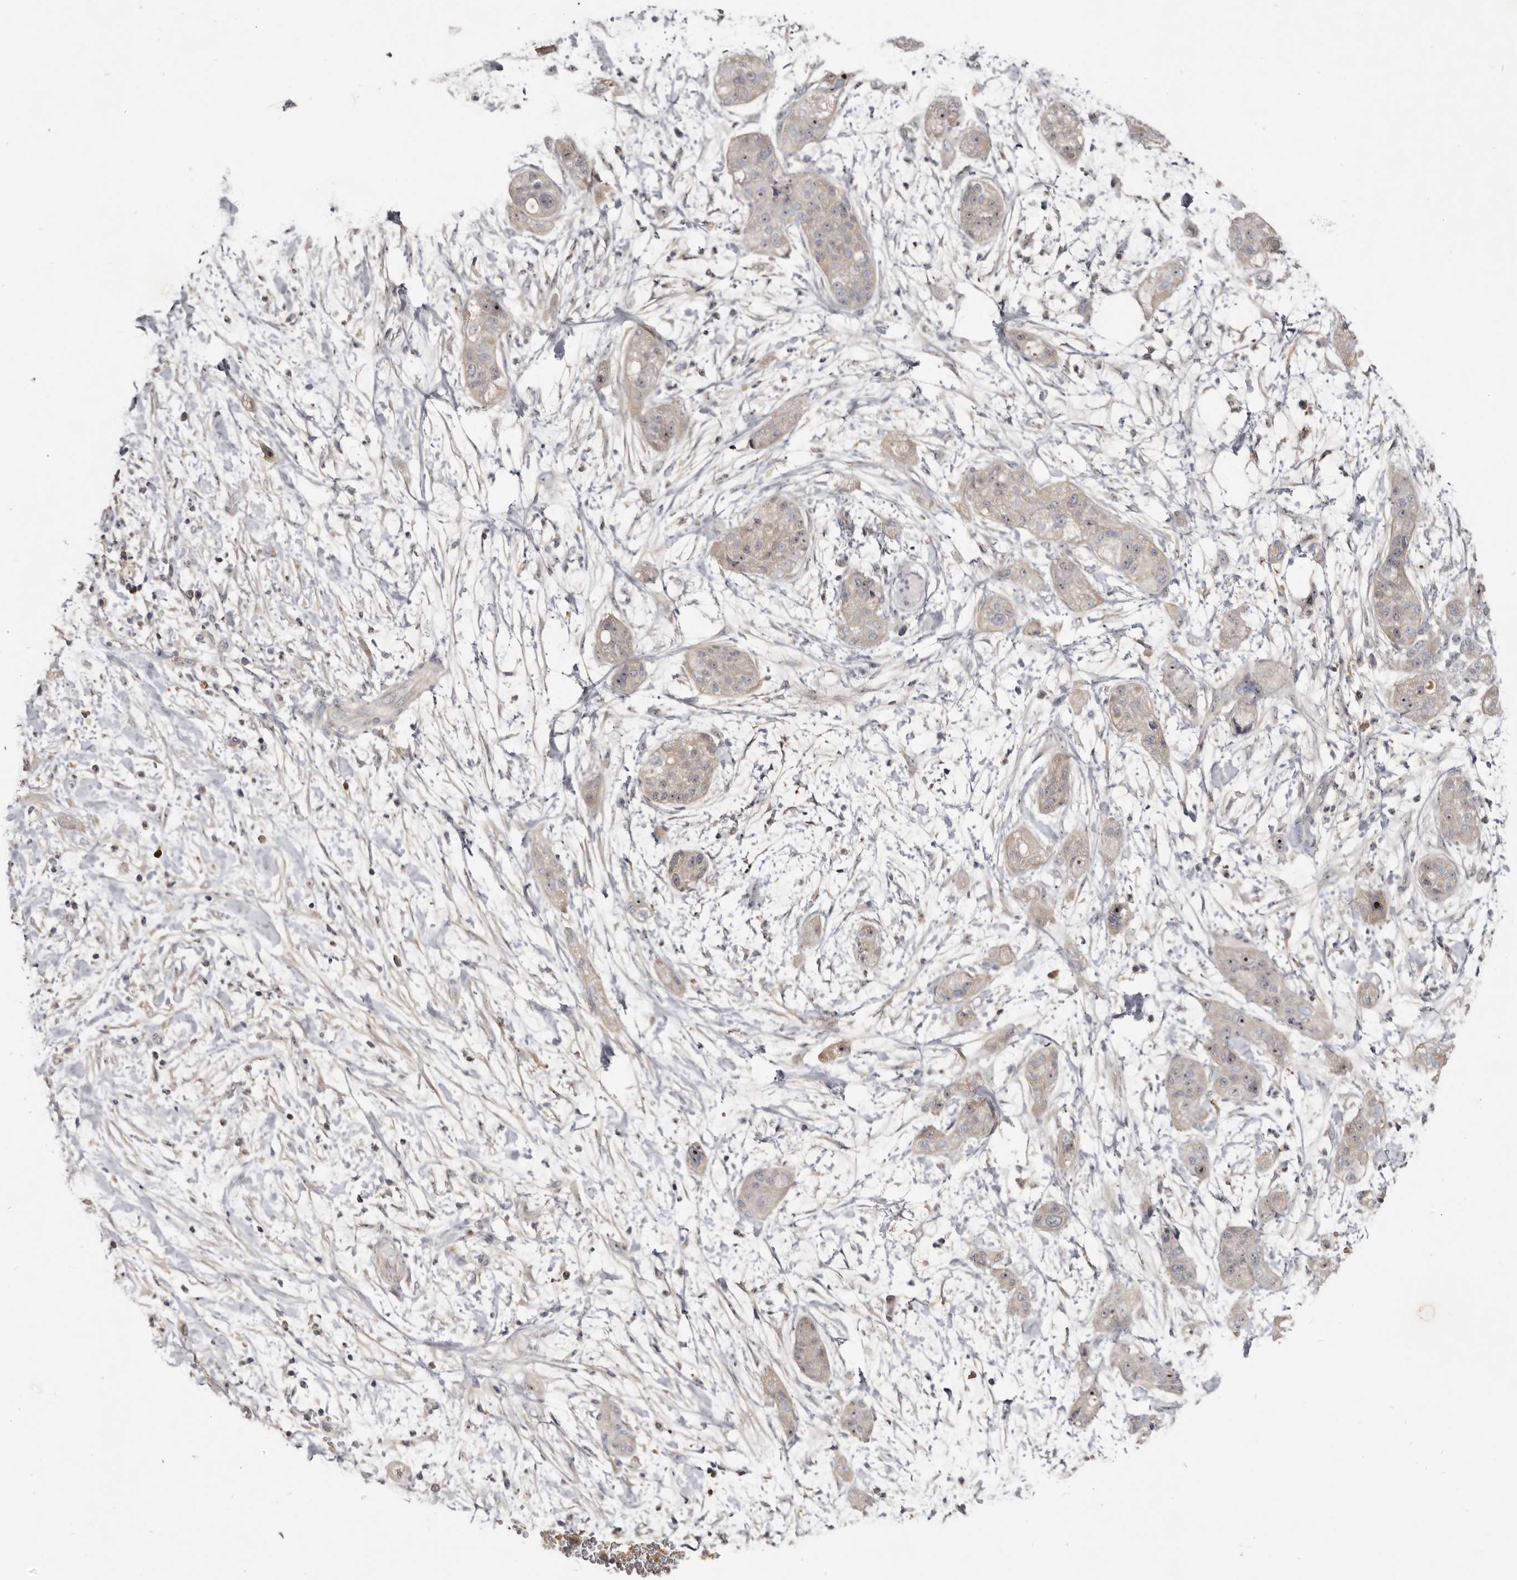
{"staining": {"intensity": "moderate", "quantity": "<25%", "location": "nuclear"}, "tissue": "pancreatic cancer", "cell_type": "Tumor cells", "image_type": "cancer", "snomed": [{"axis": "morphology", "description": "Adenocarcinoma, NOS"}, {"axis": "topography", "description": "Pancreas"}], "caption": "Human pancreatic adenocarcinoma stained for a protein (brown) shows moderate nuclear positive expression in approximately <25% of tumor cells.", "gene": "TTC39A", "patient": {"sex": "female", "age": 78}}